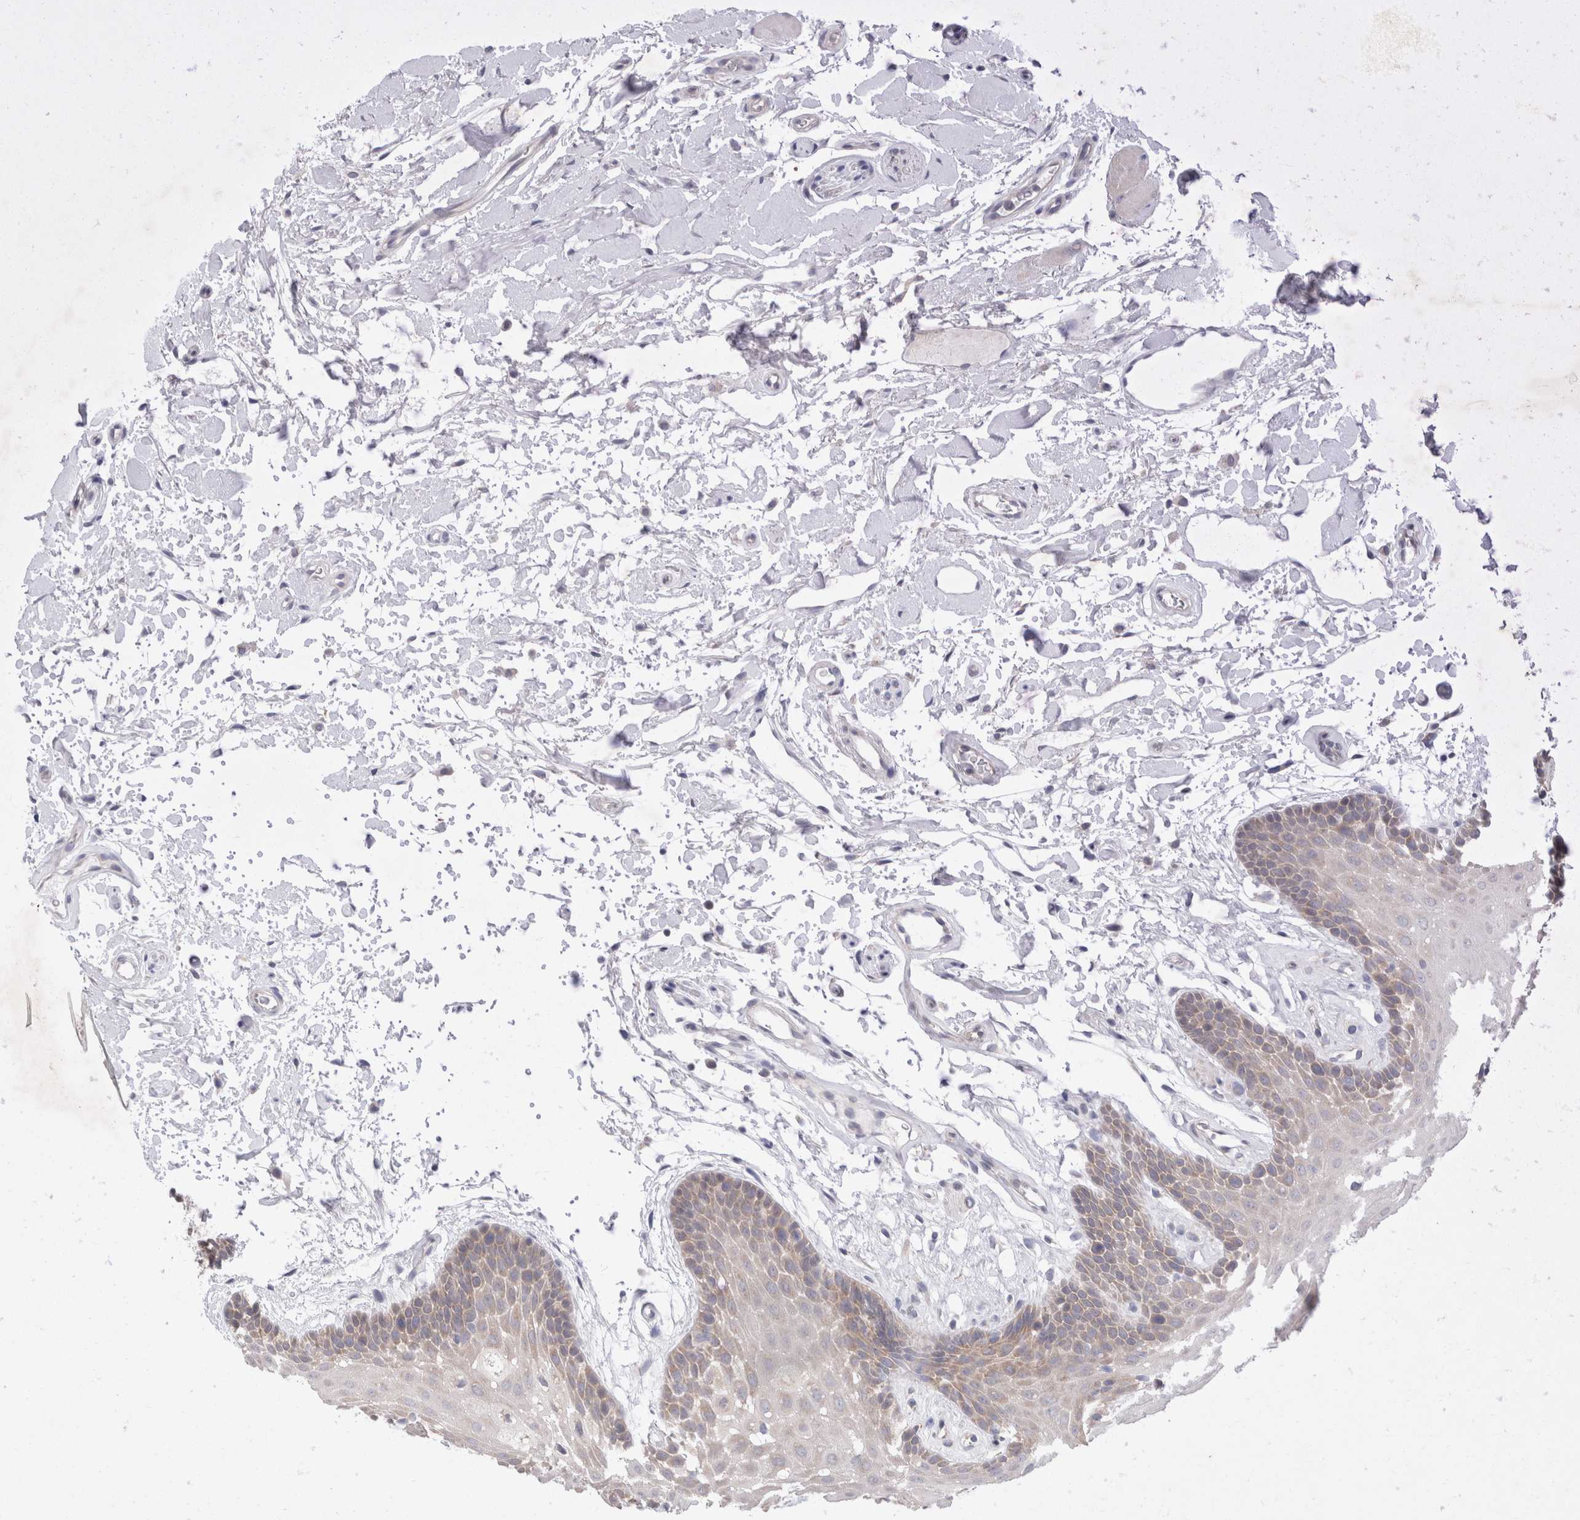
{"staining": {"intensity": "negative", "quantity": "none", "location": "none"}, "tissue": "oral mucosa", "cell_type": "Squamous epithelial cells", "image_type": "normal", "snomed": [{"axis": "morphology", "description": "Normal tissue, NOS"}, {"axis": "topography", "description": "Oral tissue"}], "caption": "This histopathology image is of benign oral mucosa stained with immunohistochemistry (IHC) to label a protein in brown with the nuclei are counter-stained blue. There is no staining in squamous epithelial cells. (Stains: DAB immunohistochemistry (IHC) with hematoxylin counter stain, Microscopy: brightfield microscopy at high magnification).", "gene": "IFT74", "patient": {"sex": "male", "age": 62}}